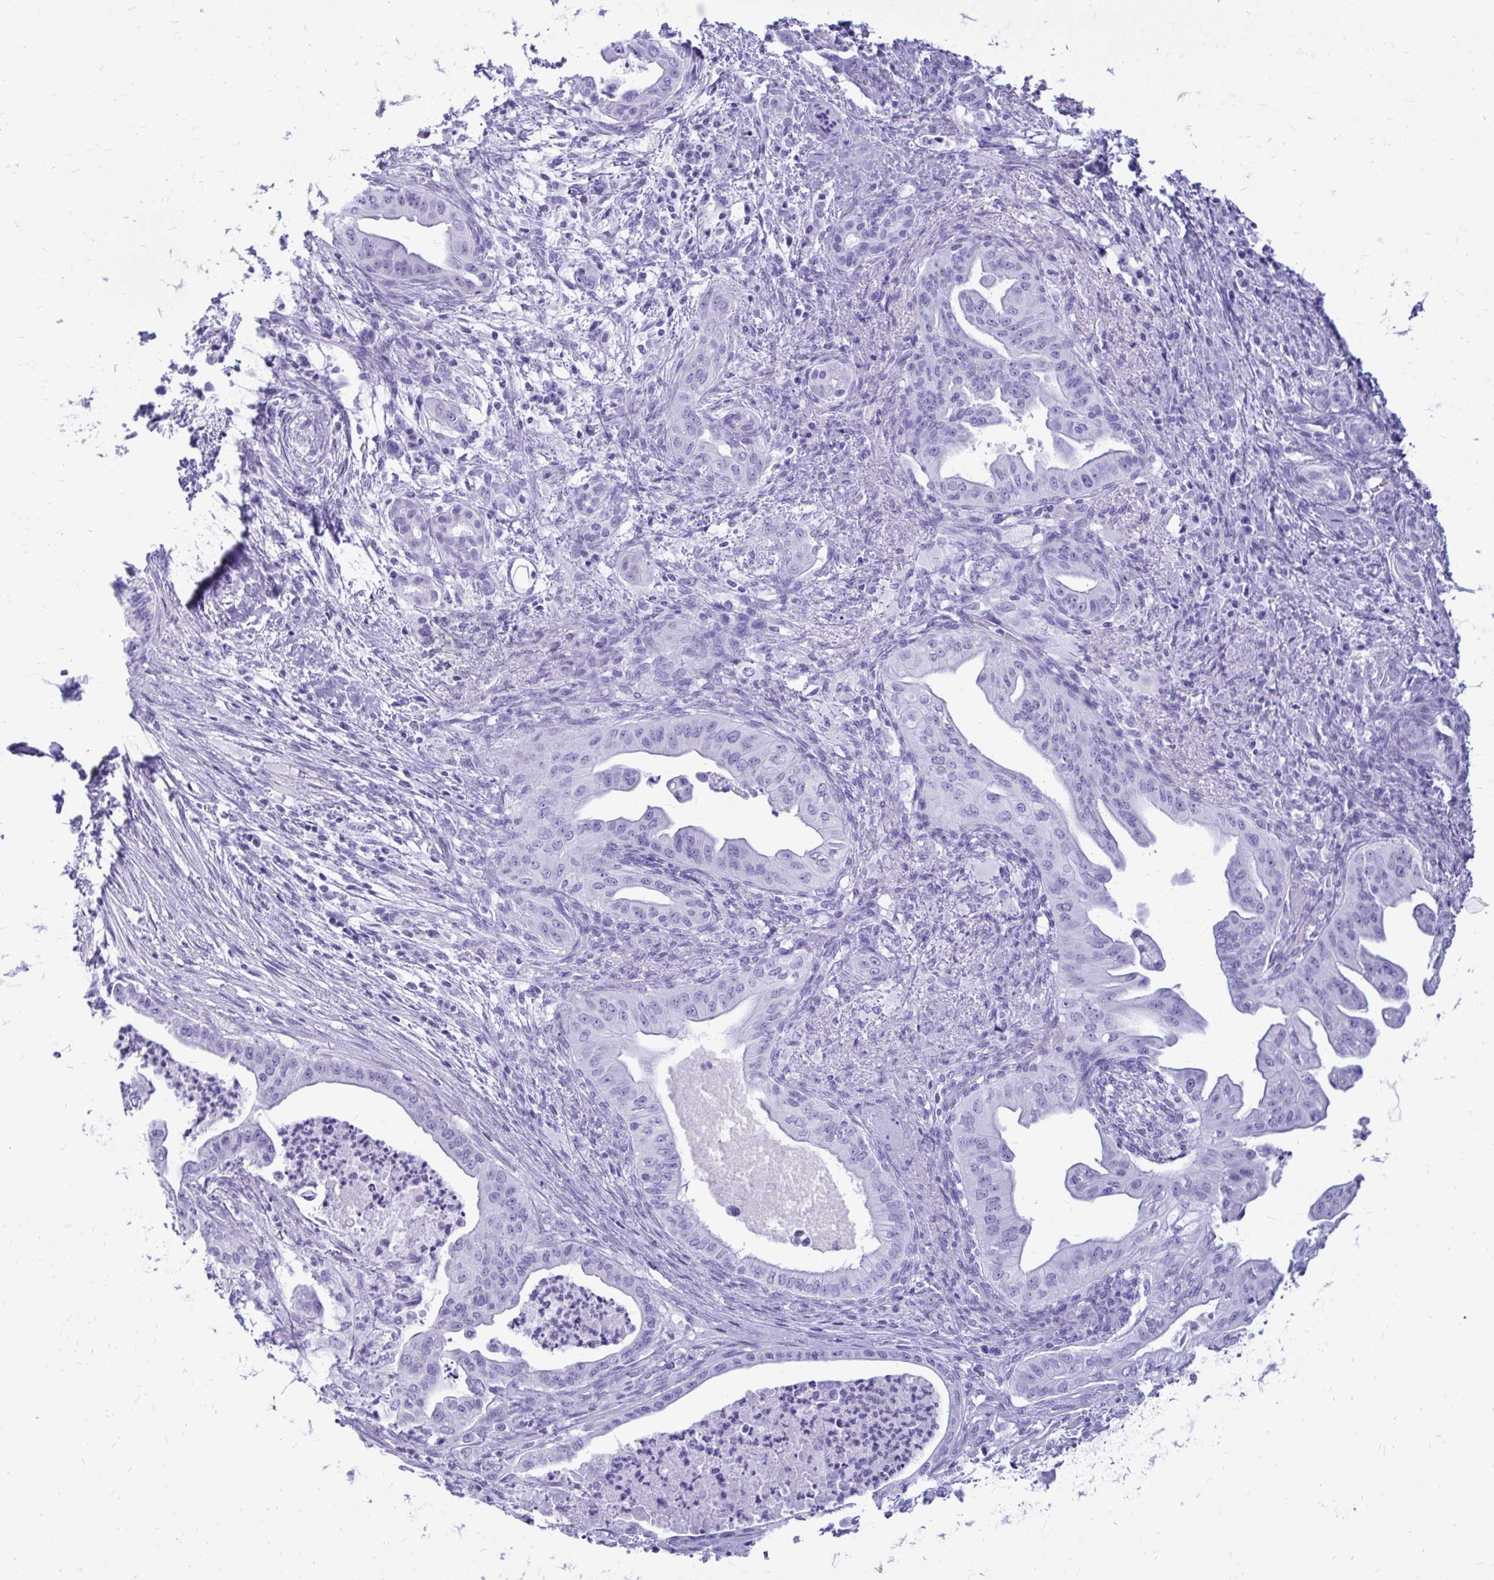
{"staining": {"intensity": "negative", "quantity": "none", "location": "none"}, "tissue": "pancreatic cancer", "cell_type": "Tumor cells", "image_type": "cancer", "snomed": [{"axis": "morphology", "description": "Adenocarcinoma, NOS"}, {"axis": "topography", "description": "Pancreas"}], "caption": "The photomicrograph reveals no significant expression in tumor cells of pancreatic cancer (adenocarcinoma).", "gene": "OR10R2", "patient": {"sex": "male", "age": 58}}